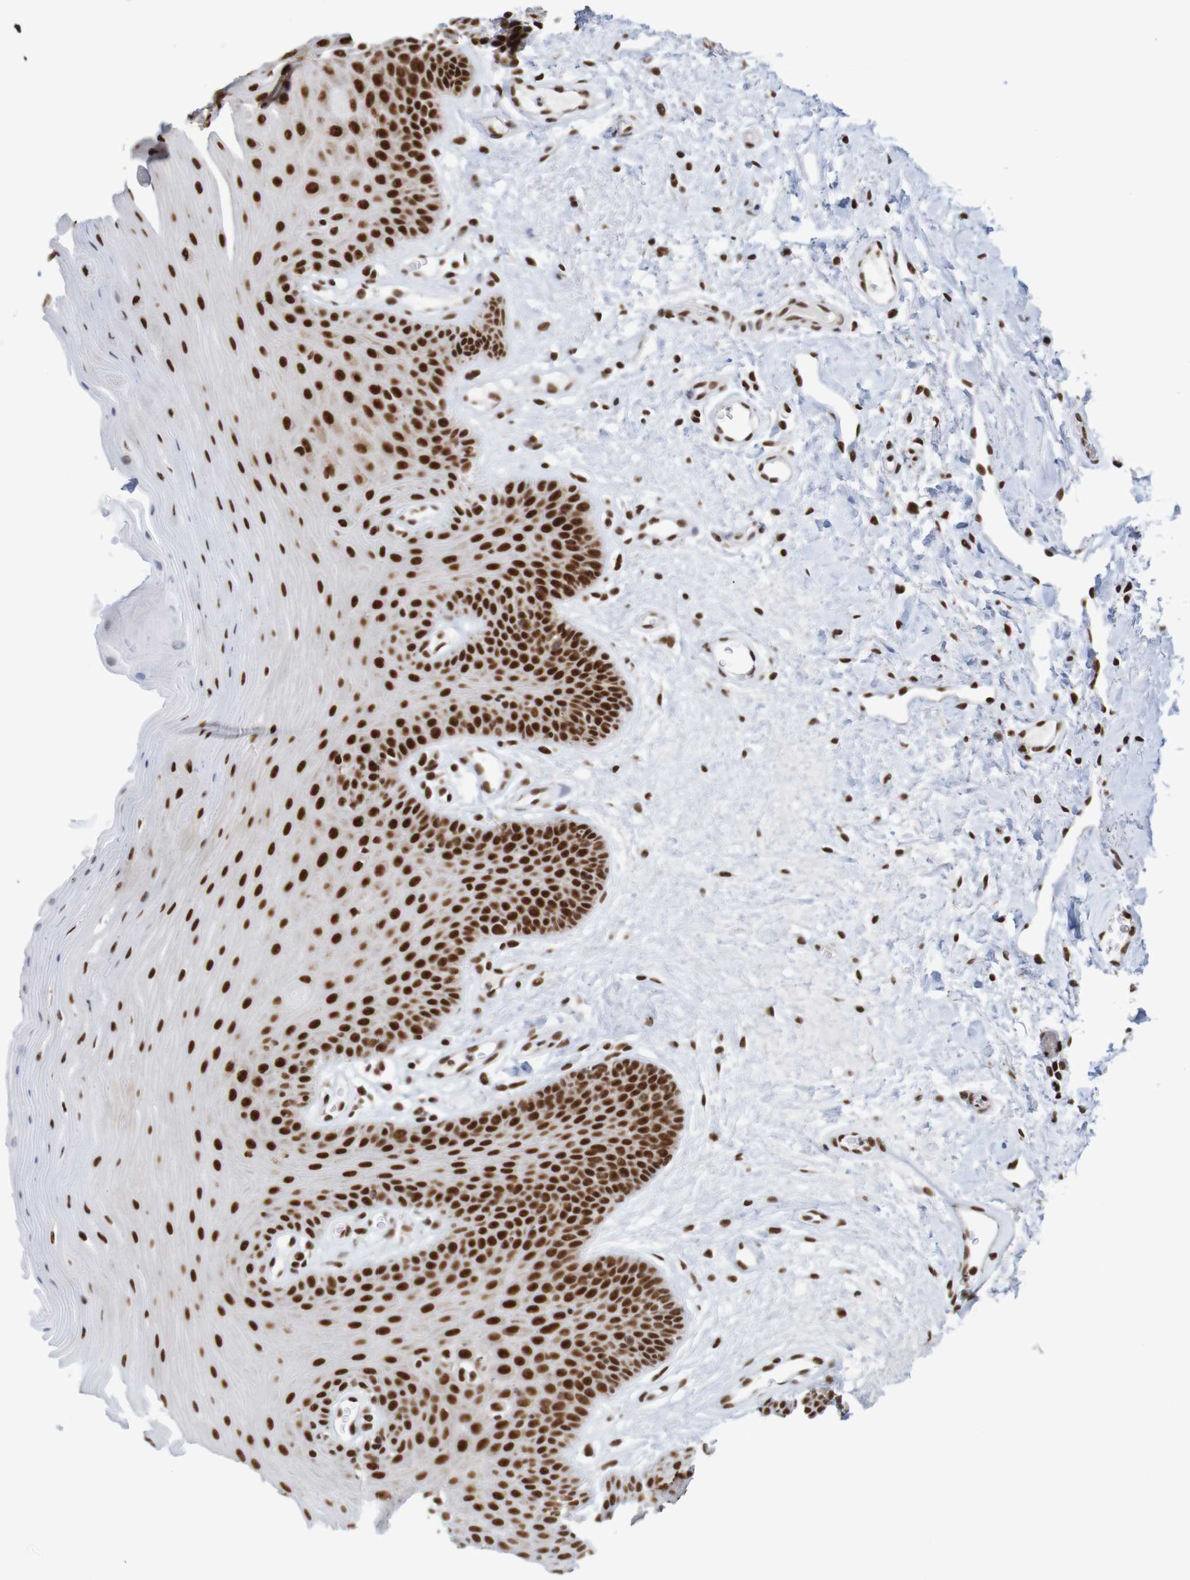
{"staining": {"intensity": "strong", "quantity": ">75%", "location": "nuclear"}, "tissue": "oral mucosa", "cell_type": "Squamous epithelial cells", "image_type": "normal", "snomed": [{"axis": "morphology", "description": "Normal tissue, NOS"}, {"axis": "morphology", "description": "Squamous cell carcinoma, NOS"}, {"axis": "topography", "description": "Skeletal muscle"}, {"axis": "topography", "description": "Adipose tissue"}, {"axis": "topography", "description": "Vascular tissue"}, {"axis": "topography", "description": "Oral tissue"}, {"axis": "topography", "description": "Peripheral nerve tissue"}, {"axis": "topography", "description": "Head-Neck"}], "caption": "Immunohistochemistry (IHC) of unremarkable human oral mucosa exhibits high levels of strong nuclear positivity in approximately >75% of squamous epithelial cells.", "gene": "THRAP3", "patient": {"sex": "male", "age": 71}}